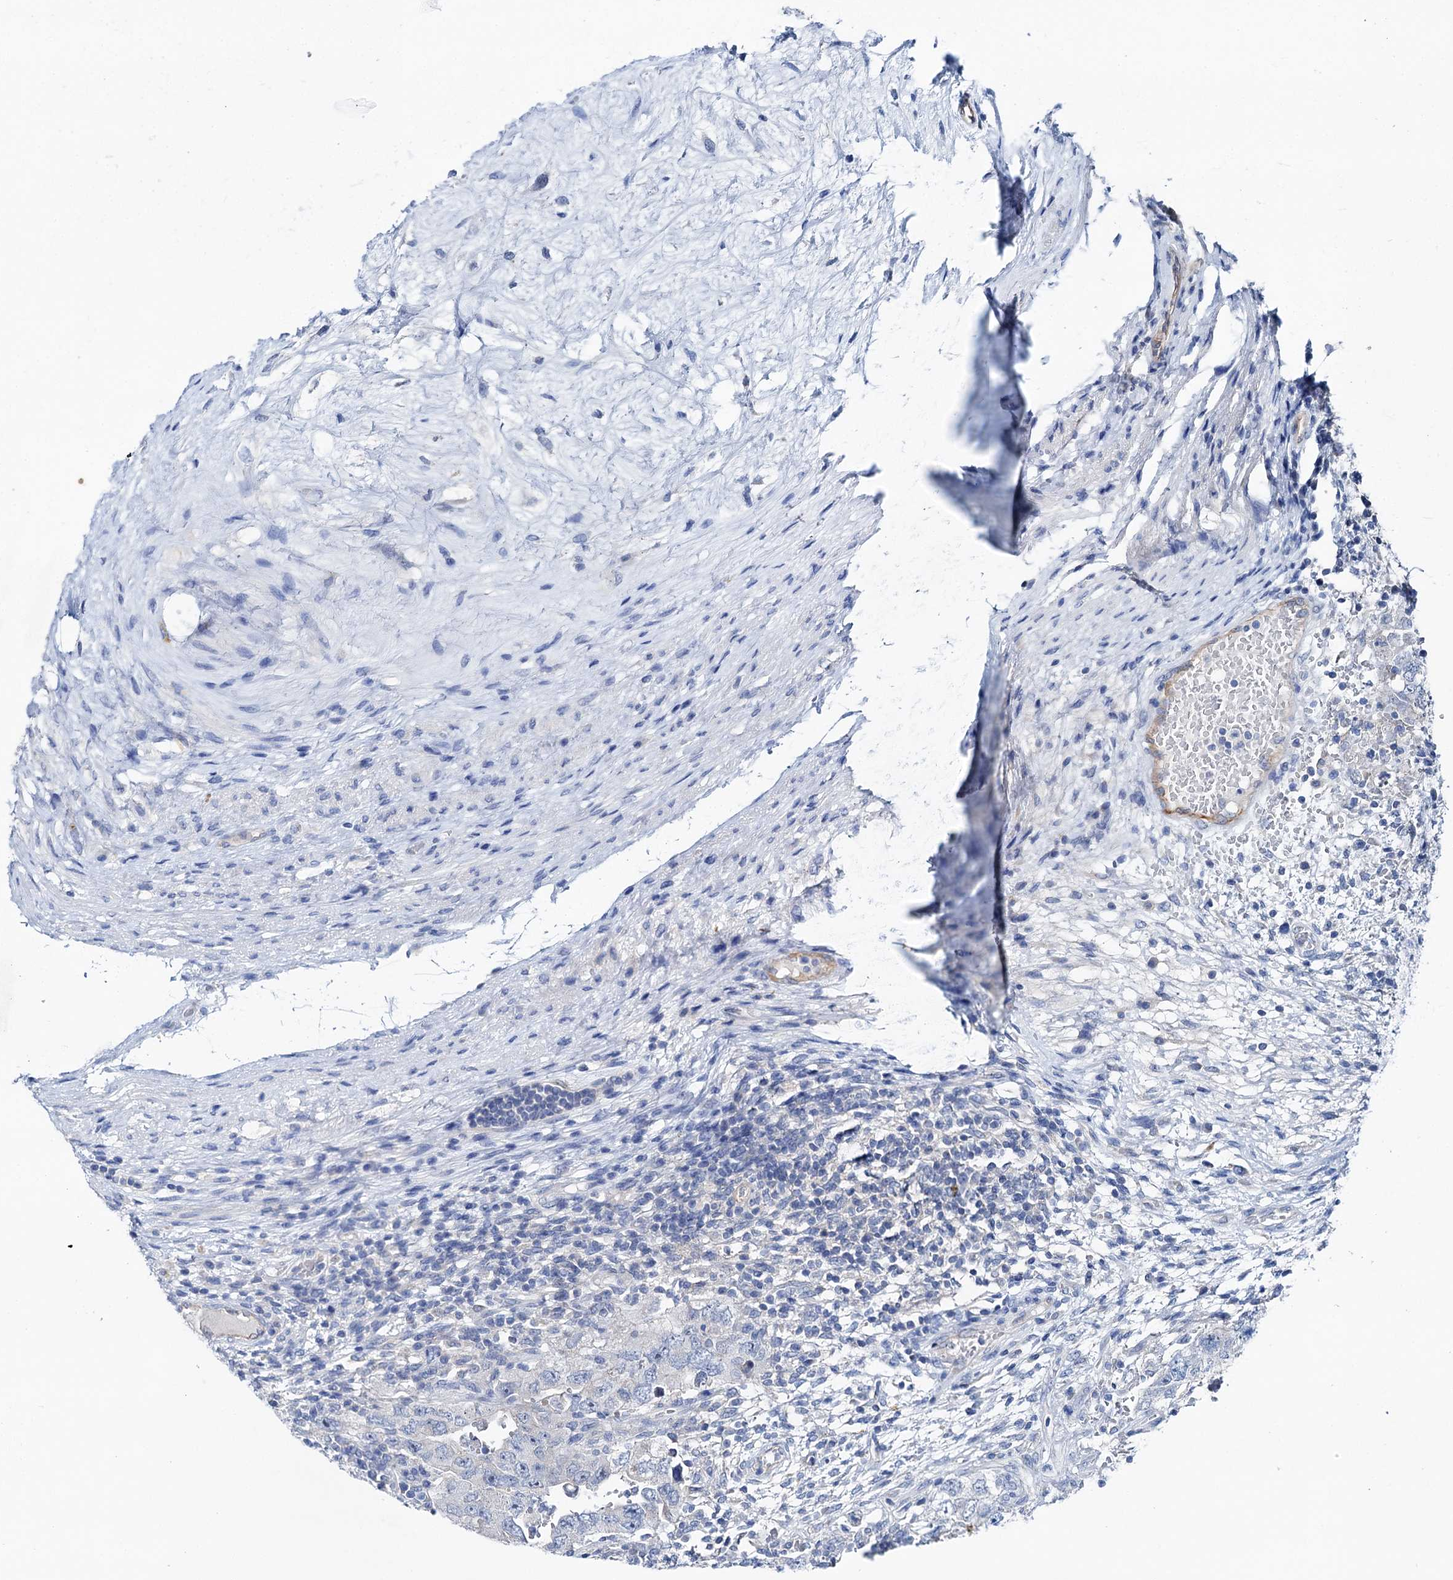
{"staining": {"intensity": "negative", "quantity": "none", "location": "none"}, "tissue": "testis cancer", "cell_type": "Tumor cells", "image_type": "cancer", "snomed": [{"axis": "morphology", "description": "Carcinoma, Embryonal, NOS"}, {"axis": "topography", "description": "Testis"}], "caption": "Testis embryonal carcinoma was stained to show a protein in brown. There is no significant expression in tumor cells.", "gene": "SHROOM1", "patient": {"sex": "male", "age": 26}}